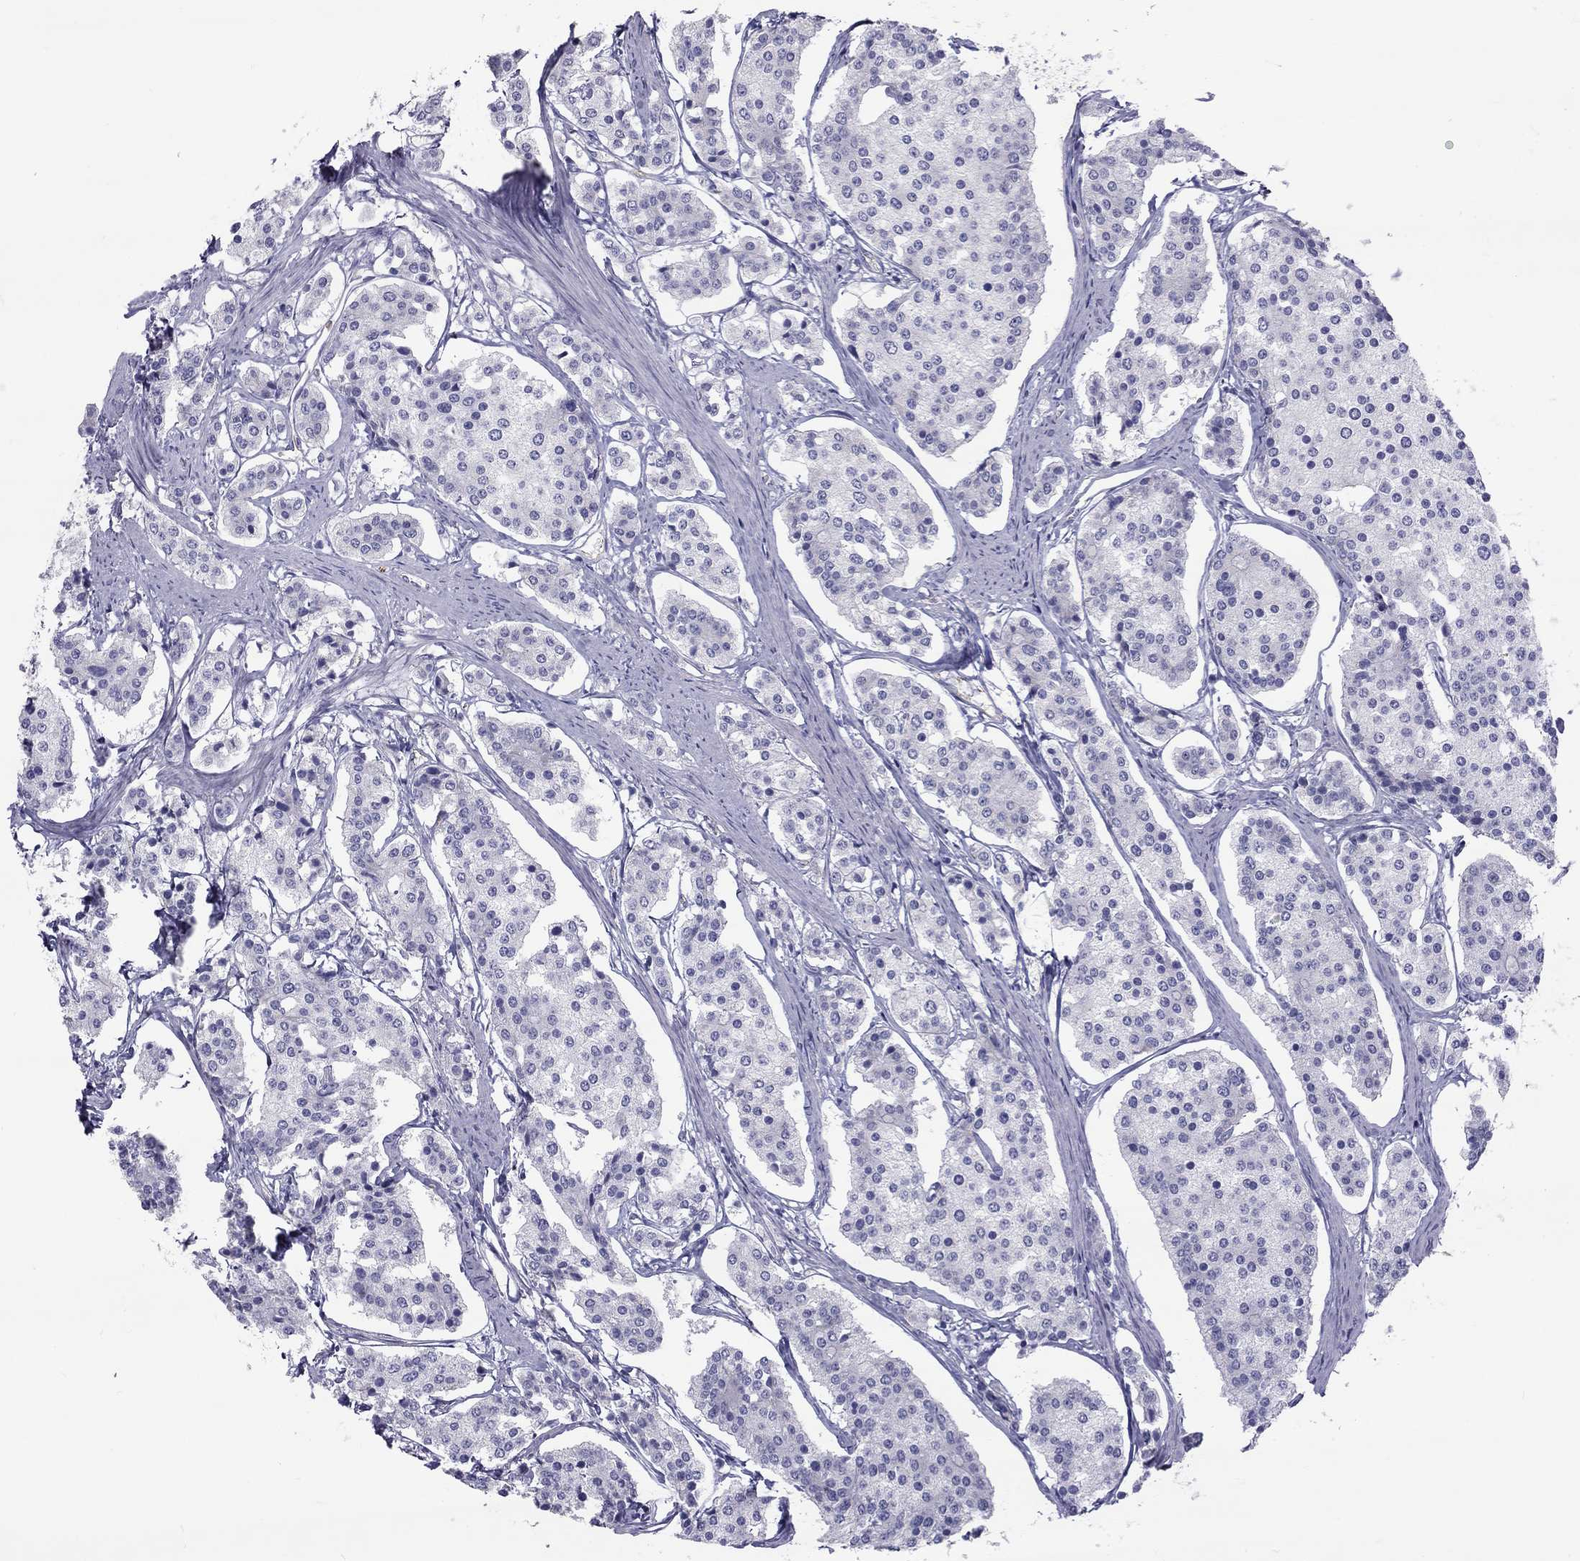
{"staining": {"intensity": "negative", "quantity": "none", "location": "none"}, "tissue": "carcinoid", "cell_type": "Tumor cells", "image_type": "cancer", "snomed": [{"axis": "morphology", "description": "Carcinoid, malignant, NOS"}, {"axis": "topography", "description": "Small intestine"}], "caption": "The immunohistochemistry (IHC) image has no significant positivity in tumor cells of carcinoid tissue.", "gene": "TDRD6", "patient": {"sex": "female", "age": 65}}